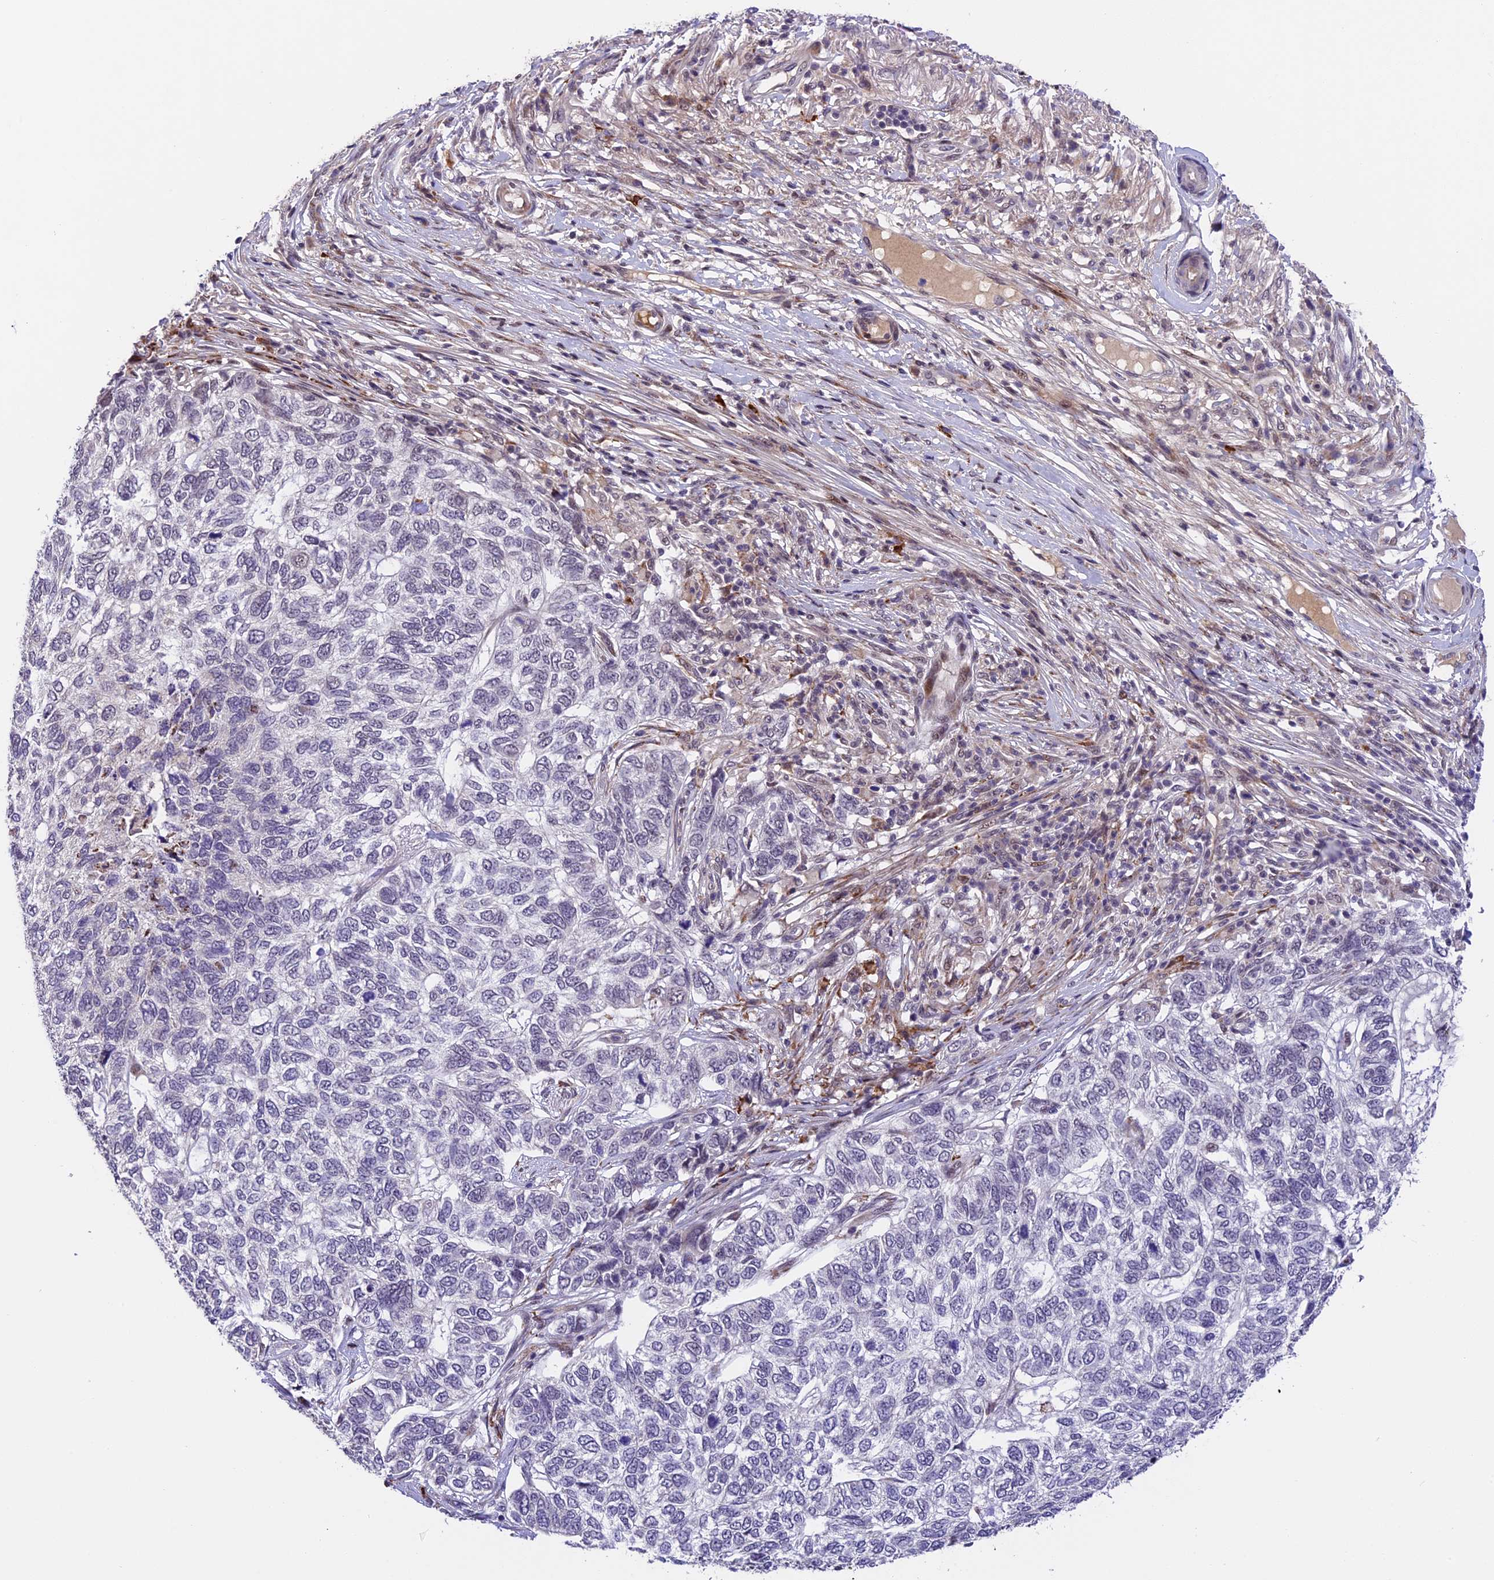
{"staining": {"intensity": "negative", "quantity": "none", "location": "none"}, "tissue": "skin cancer", "cell_type": "Tumor cells", "image_type": "cancer", "snomed": [{"axis": "morphology", "description": "Basal cell carcinoma"}, {"axis": "topography", "description": "Skin"}], "caption": "The histopathology image demonstrates no staining of tumor cells in basal cell carcinoma (skin).", "gene": "FBXO45", "patient": {"sex": "female", "age": 65}}